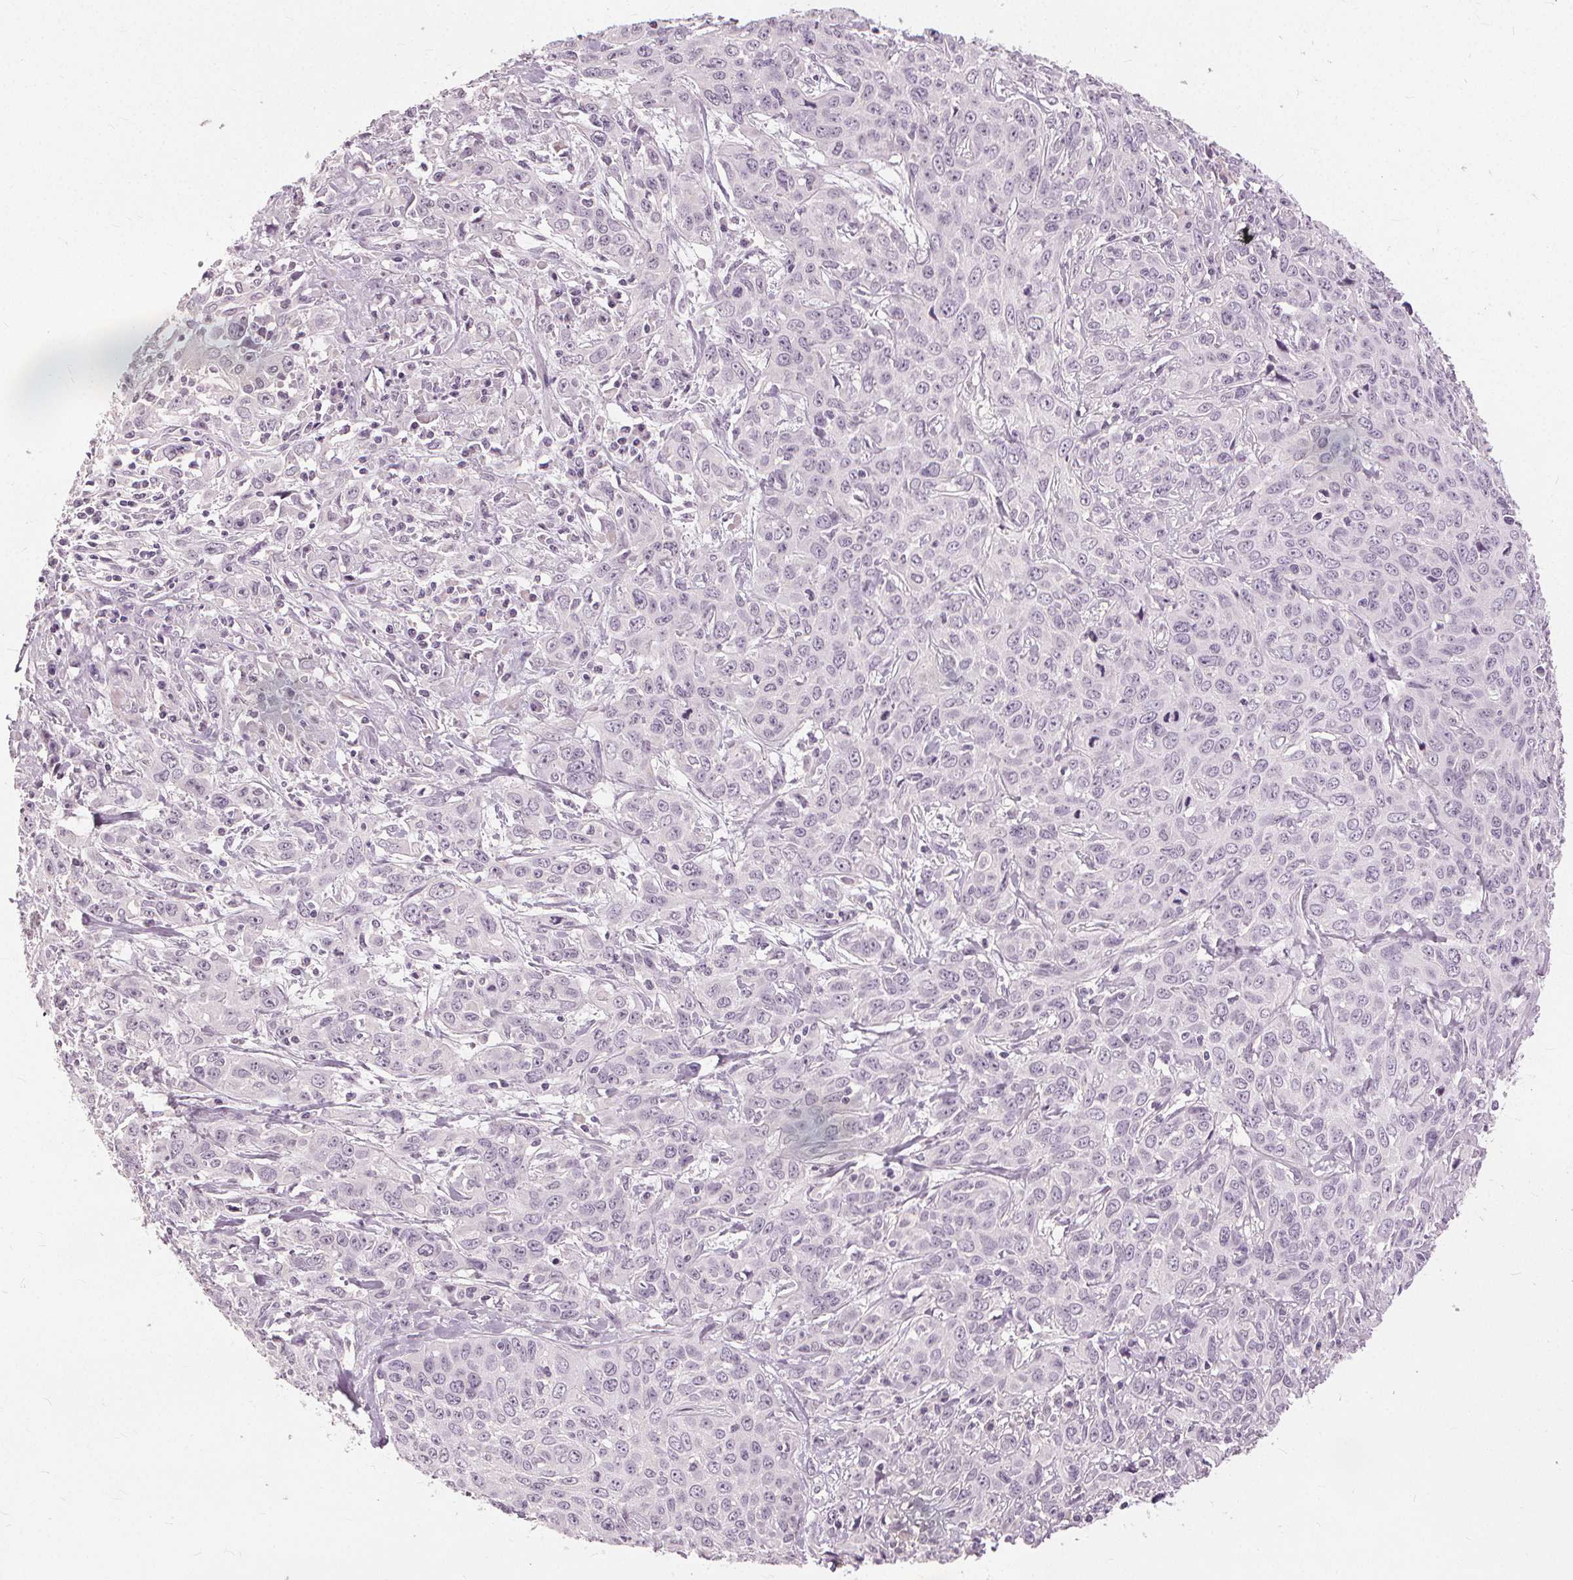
{"staining": {"intensity": "negative", "quantity": "none", "location": "none"}, "tissue": "cervical cancer", "cell_type": "Tumor cells", "image_type": "cancer", "snomed": [{"axis": "morphology", "description": "Squamous cell carcinoma, NOS"}, {"axis": "topography", "description": "Cervix"}], "caption": "The immunohistochemistry micrograph has no significant expression in tumor cells of cervical squamous cell carcinoma tissue. Nuclei are stained in blue.", "gene": "SFTPD", "patient": {"sex": "female", "age": 38}}